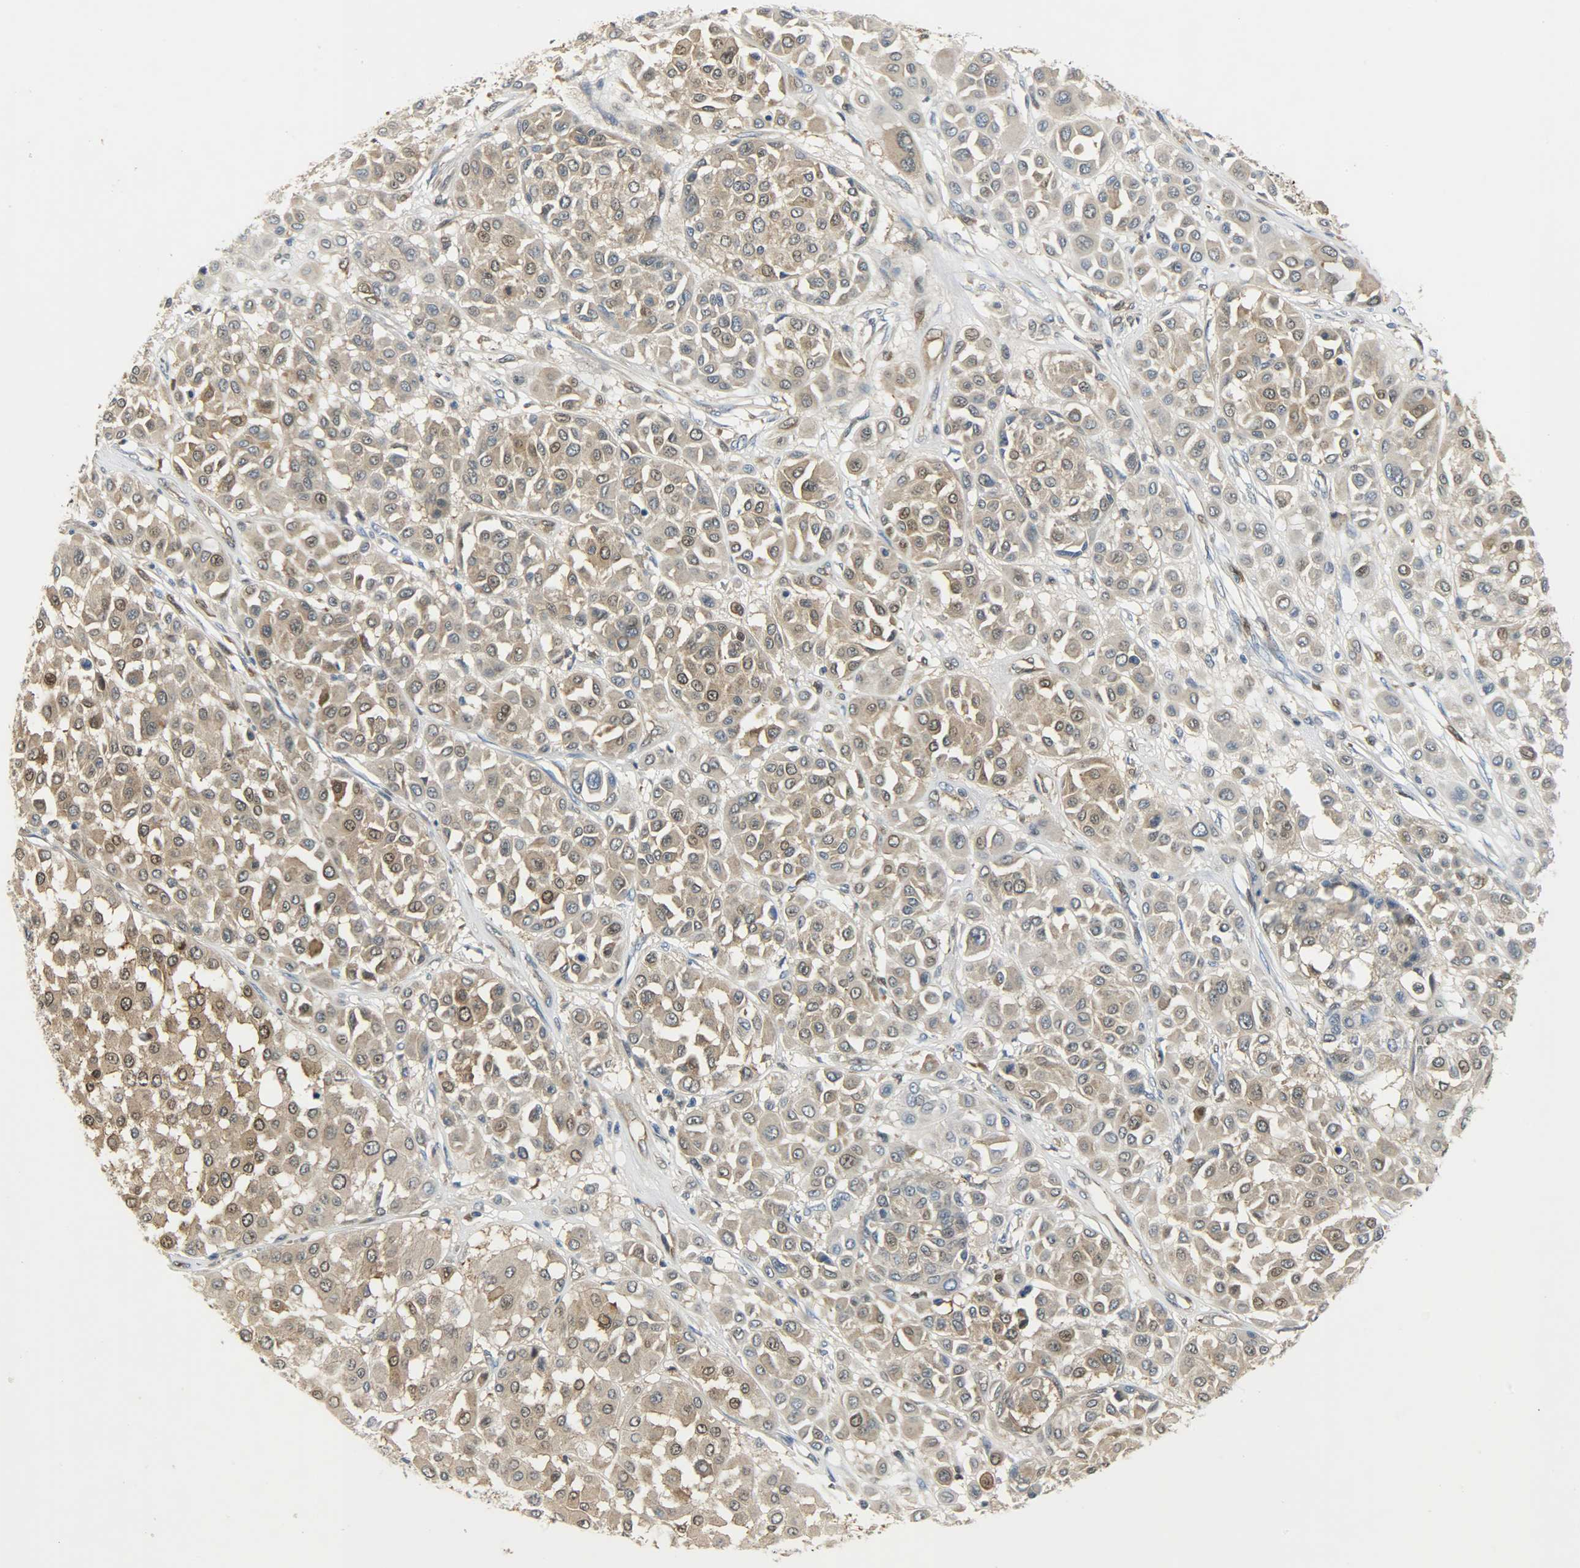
{"staining": {"intensity": "moderate", "quantity": ">75%", "location": "cytoplasmic/membranous,nuclear"}, "tissue": "melanoma", "cell_type": "Tumor cells", "image_type": "cancer", "snomed": [{"axis": "morphology", "description": "Malignant melanoma, Metastatic site"}, {"axis": "topography", "description": "Soft tissue"}], "caption": "The photomicrograph displays a brown stain indicating the presence of a protein in the cytoplasmic/membranous and nuclear of tumor cells in melanoma. (Stains: DAB (3,3'-diaminobenzidine) in brown, nuclei in blue, Microscopy: brightfield microscopy at high magnification).", "gene": "EIF4EBP1", "patient": {"sex": "male", "age": 41}}